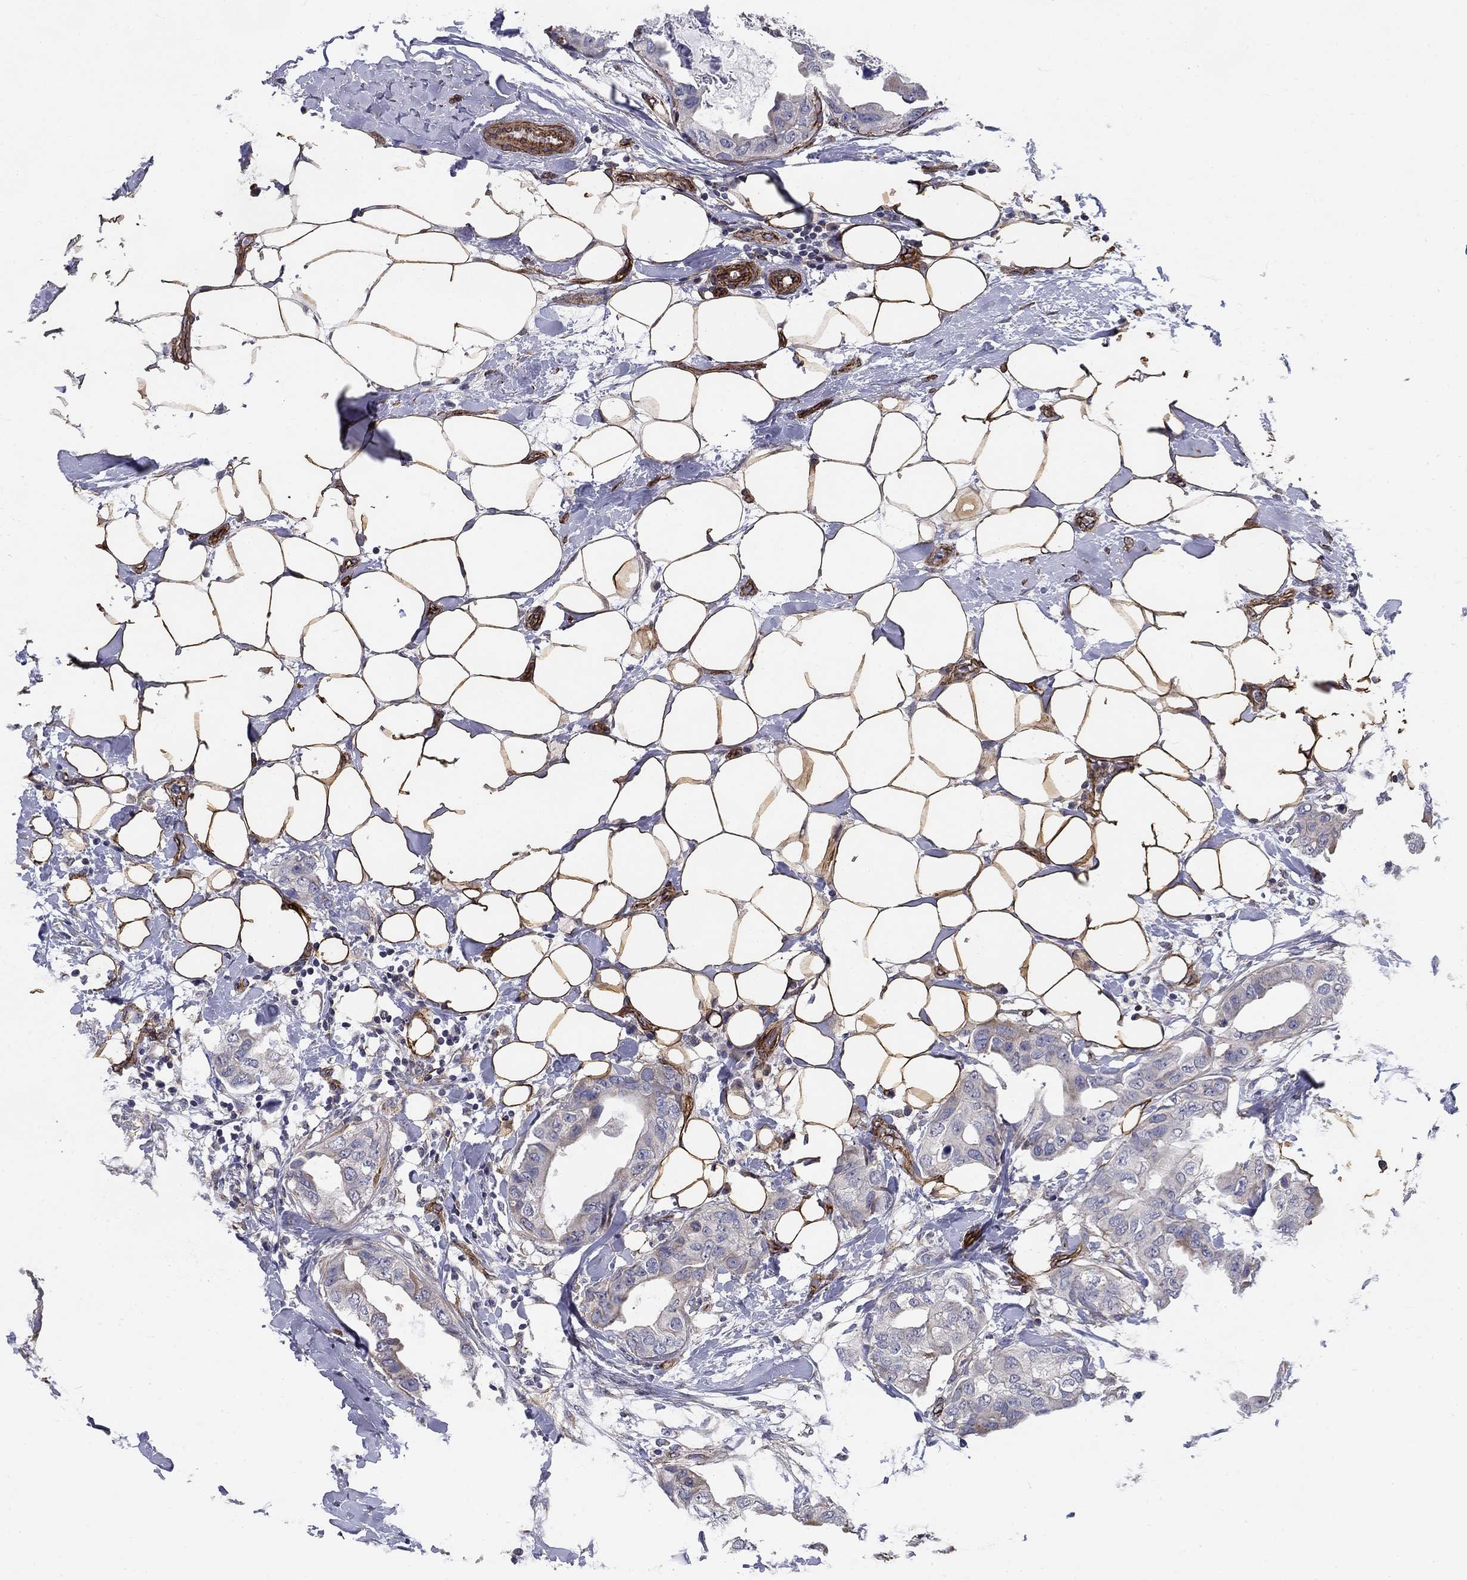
{"staining": {"intensity": "negative", "quantity": "none", "location": "none"}, "tissue": "breast cancer", "cell_type": "Tumor cells", "image_type": "cancer", "snomed": [{"axis": "morphology", "description": "Normal tissue, NOS"}, {"axis": "morphology", "description": "Duct carcinoma"}, {"axis": "topography", "description": "Breast"}], "caption": "The IHC micrograph has no significant staining in tumor cells of breast cancer tissue.", "gene": "SYNC", "patient": {"sex": "female", "age": 40}}